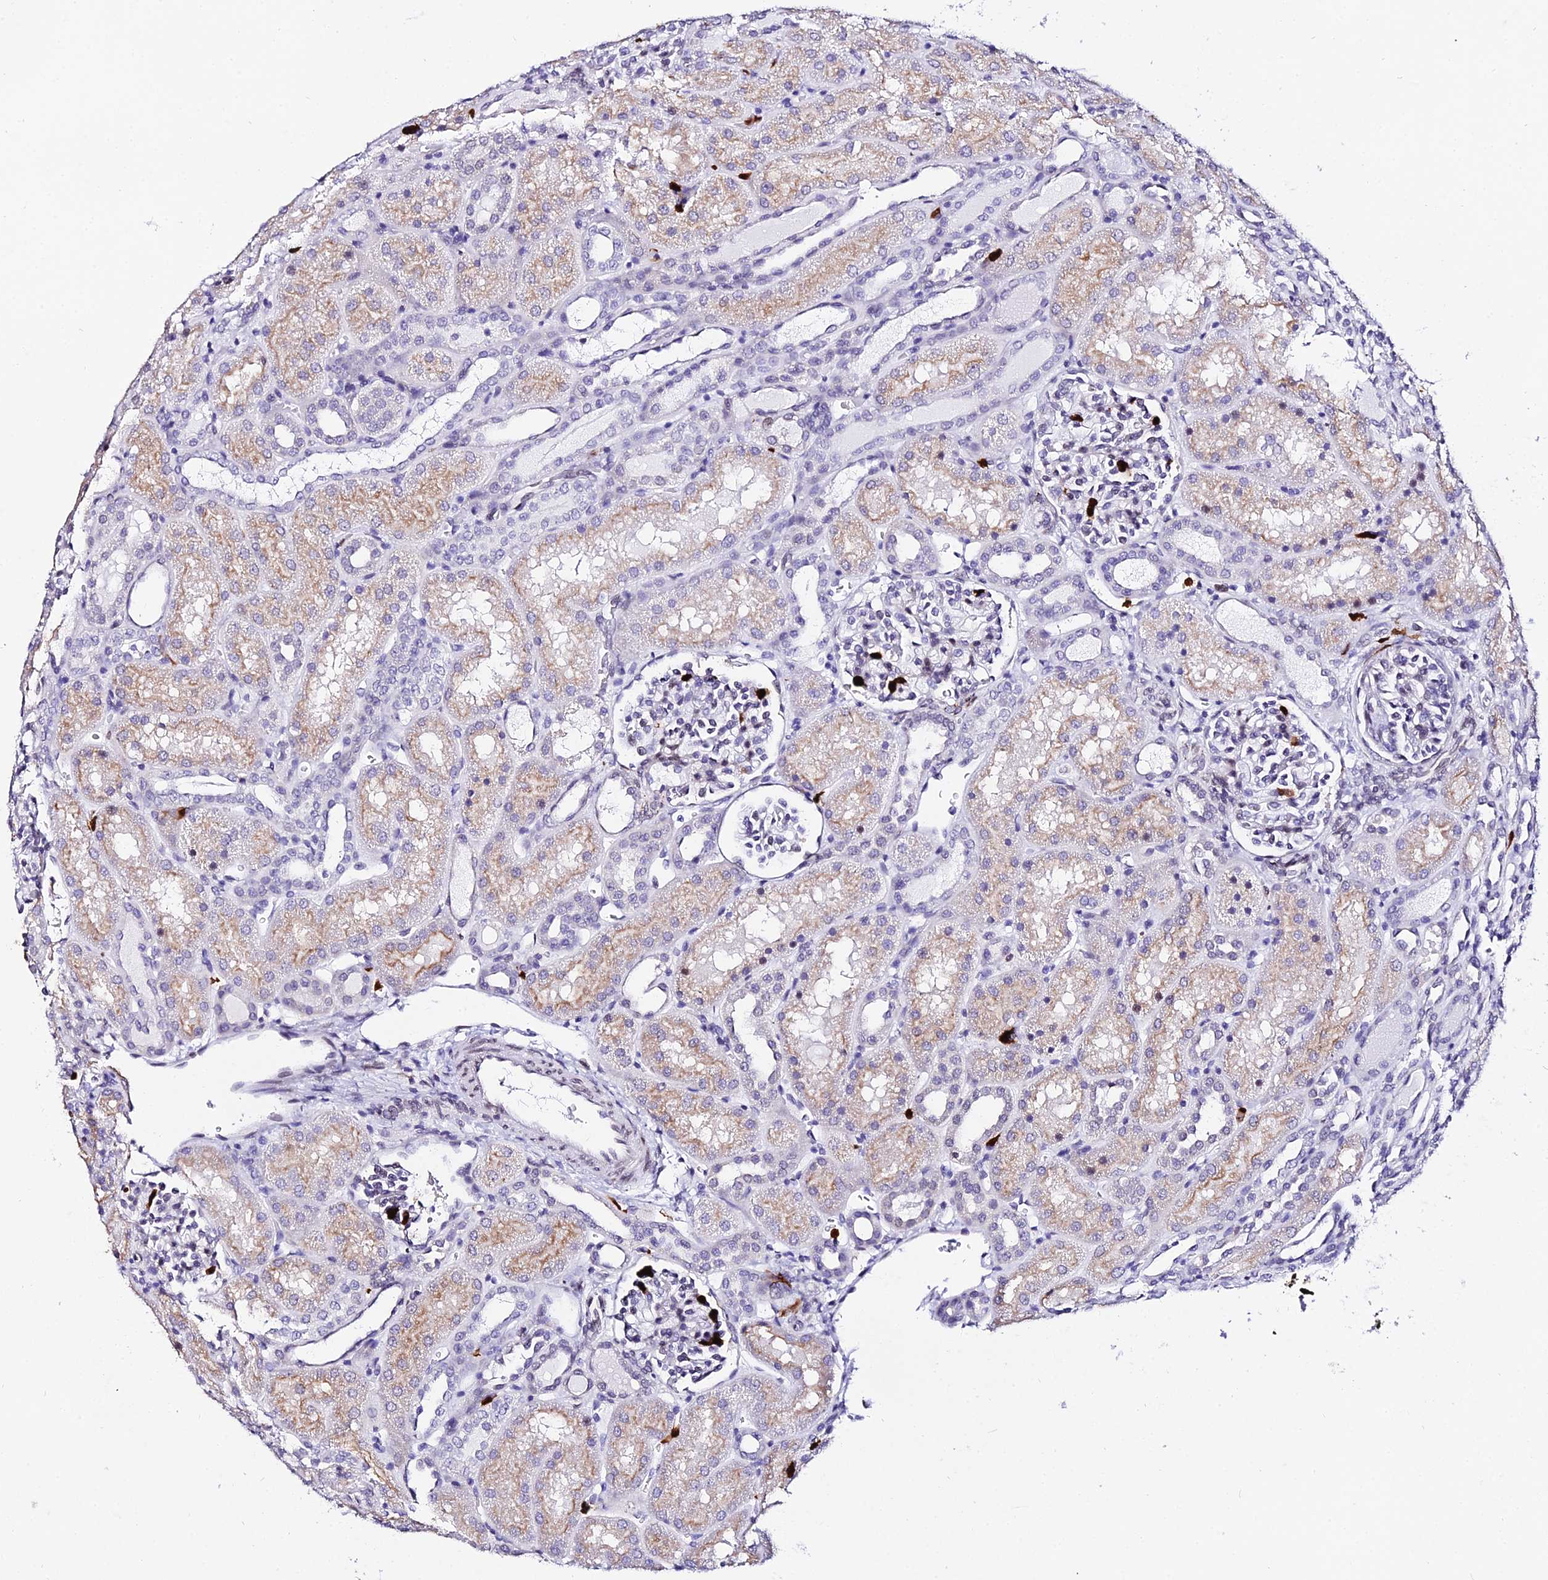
{"staining": {"intensity": "weak", "quantity": "<25%", "location": "nuclear"}, "tissue": "kidney", "cell_type": "Cells in glomeruli", "image_type": "normal", "snomed": [{"axis": "morphology", "description": "Normal tissue, NOS"}, {"axis": "topography", "description": "Kidney"}], "caption": "An image of human kidney is negative for staining in cells in glomeruli. (Immunohistochemistry, brightfield microscopy, high magnification).", "gene": "MCM10", "patient": {"sex": "male", "age": 1}}